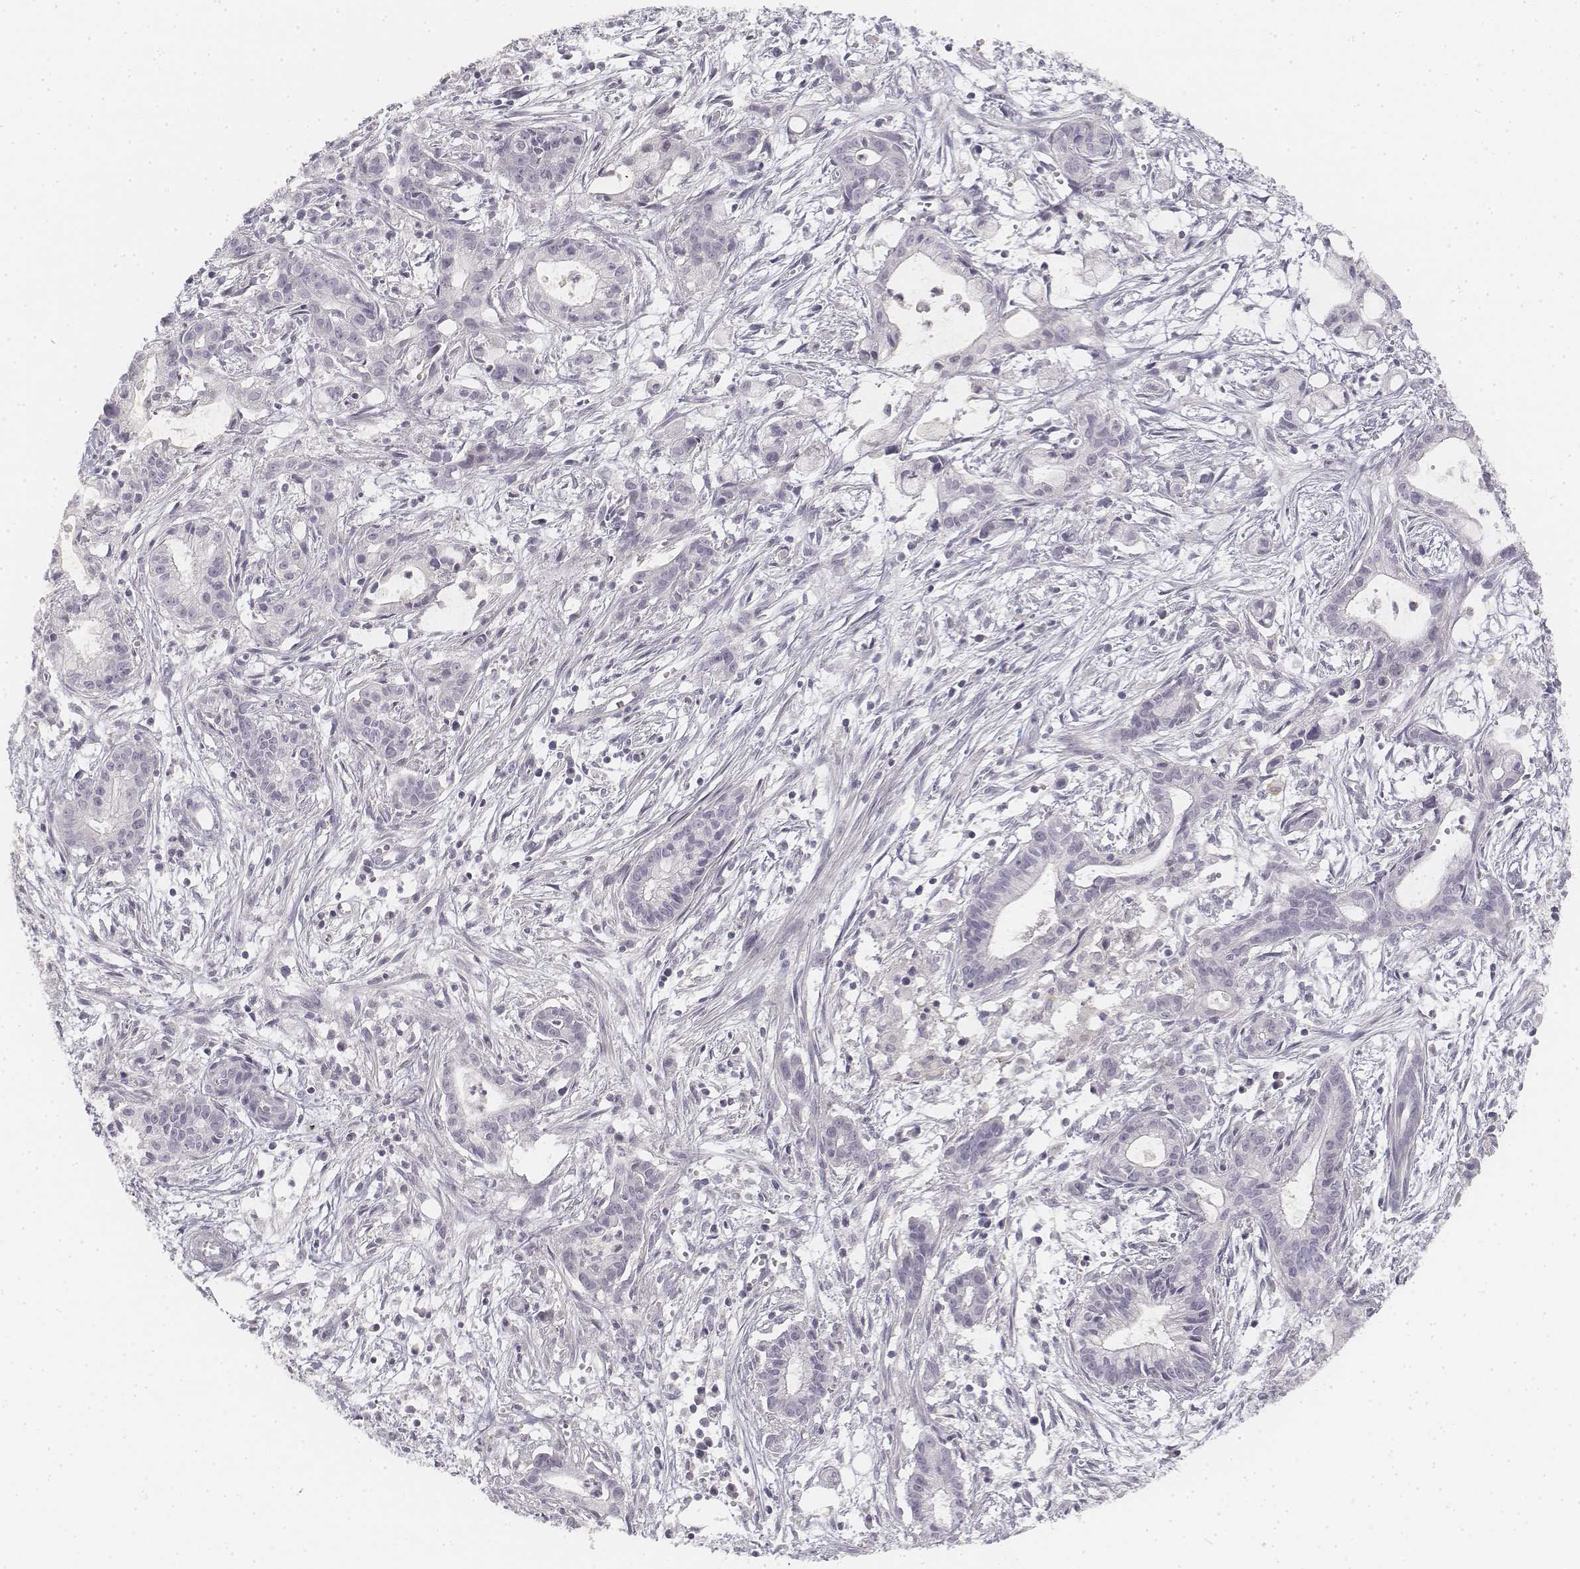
{"staining": {"intensity": "negative", "quantity": "none", "location": "none"}, "tissue": "pancreatic cancer", "cell_type": "Tumor cells", "image_type": "cancer", "snomed": [{"axis": "morphology", "description": "Adenocarcinoma, NOS"}, {"axis": "topography", "description": "Pancreas"}], "caption": "Image shows no significant protein expression in tumor cells of adenocarcinoma (pancreatic).", "gene": "DSG4", "patient": {"sex": "male", "age": 48}}